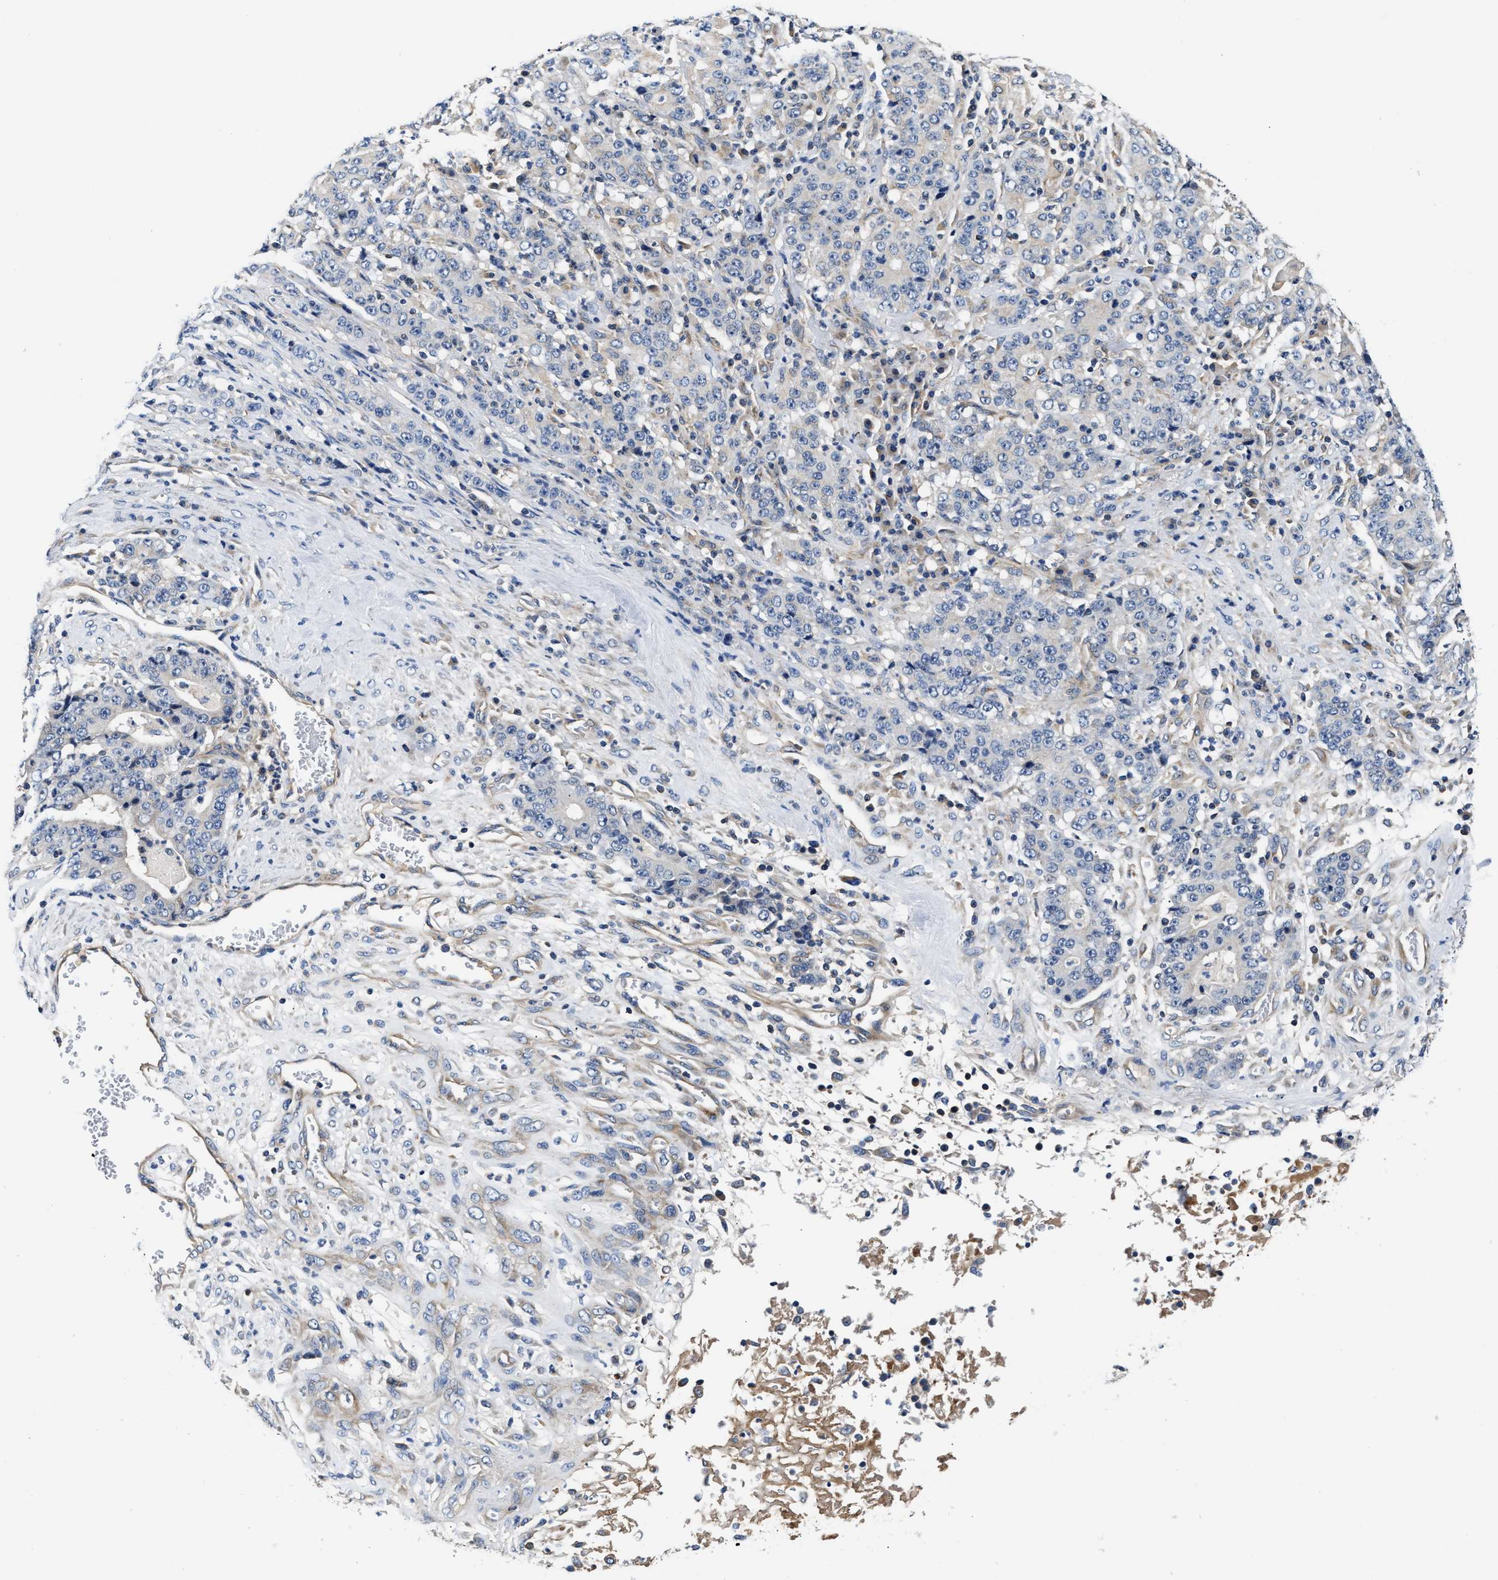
{"staining": {"intensity": "negative", "quantity": "none", "location": "none"}, "tissue": "stomach cancer", "cell_type": "Tumor cells", "image_type": "cancer", "snomed": [{"axis": "morphology", "description": "Normal tissue, NOS"}, {"axis": "morphology", "description": "Adenocarcinoma, NOS"}, {"axis": "topography", "description": "Stomach, upper"}, {"axis": "topography", "description": "Stomach"}], "caption": "A high-resolution histopathology image shows IHC staining of stomach adenocarcinoma, which shows no significant expression in tumor cells.", "gene": "TEX2", "patient": {"sex": "male", "age": 59}}